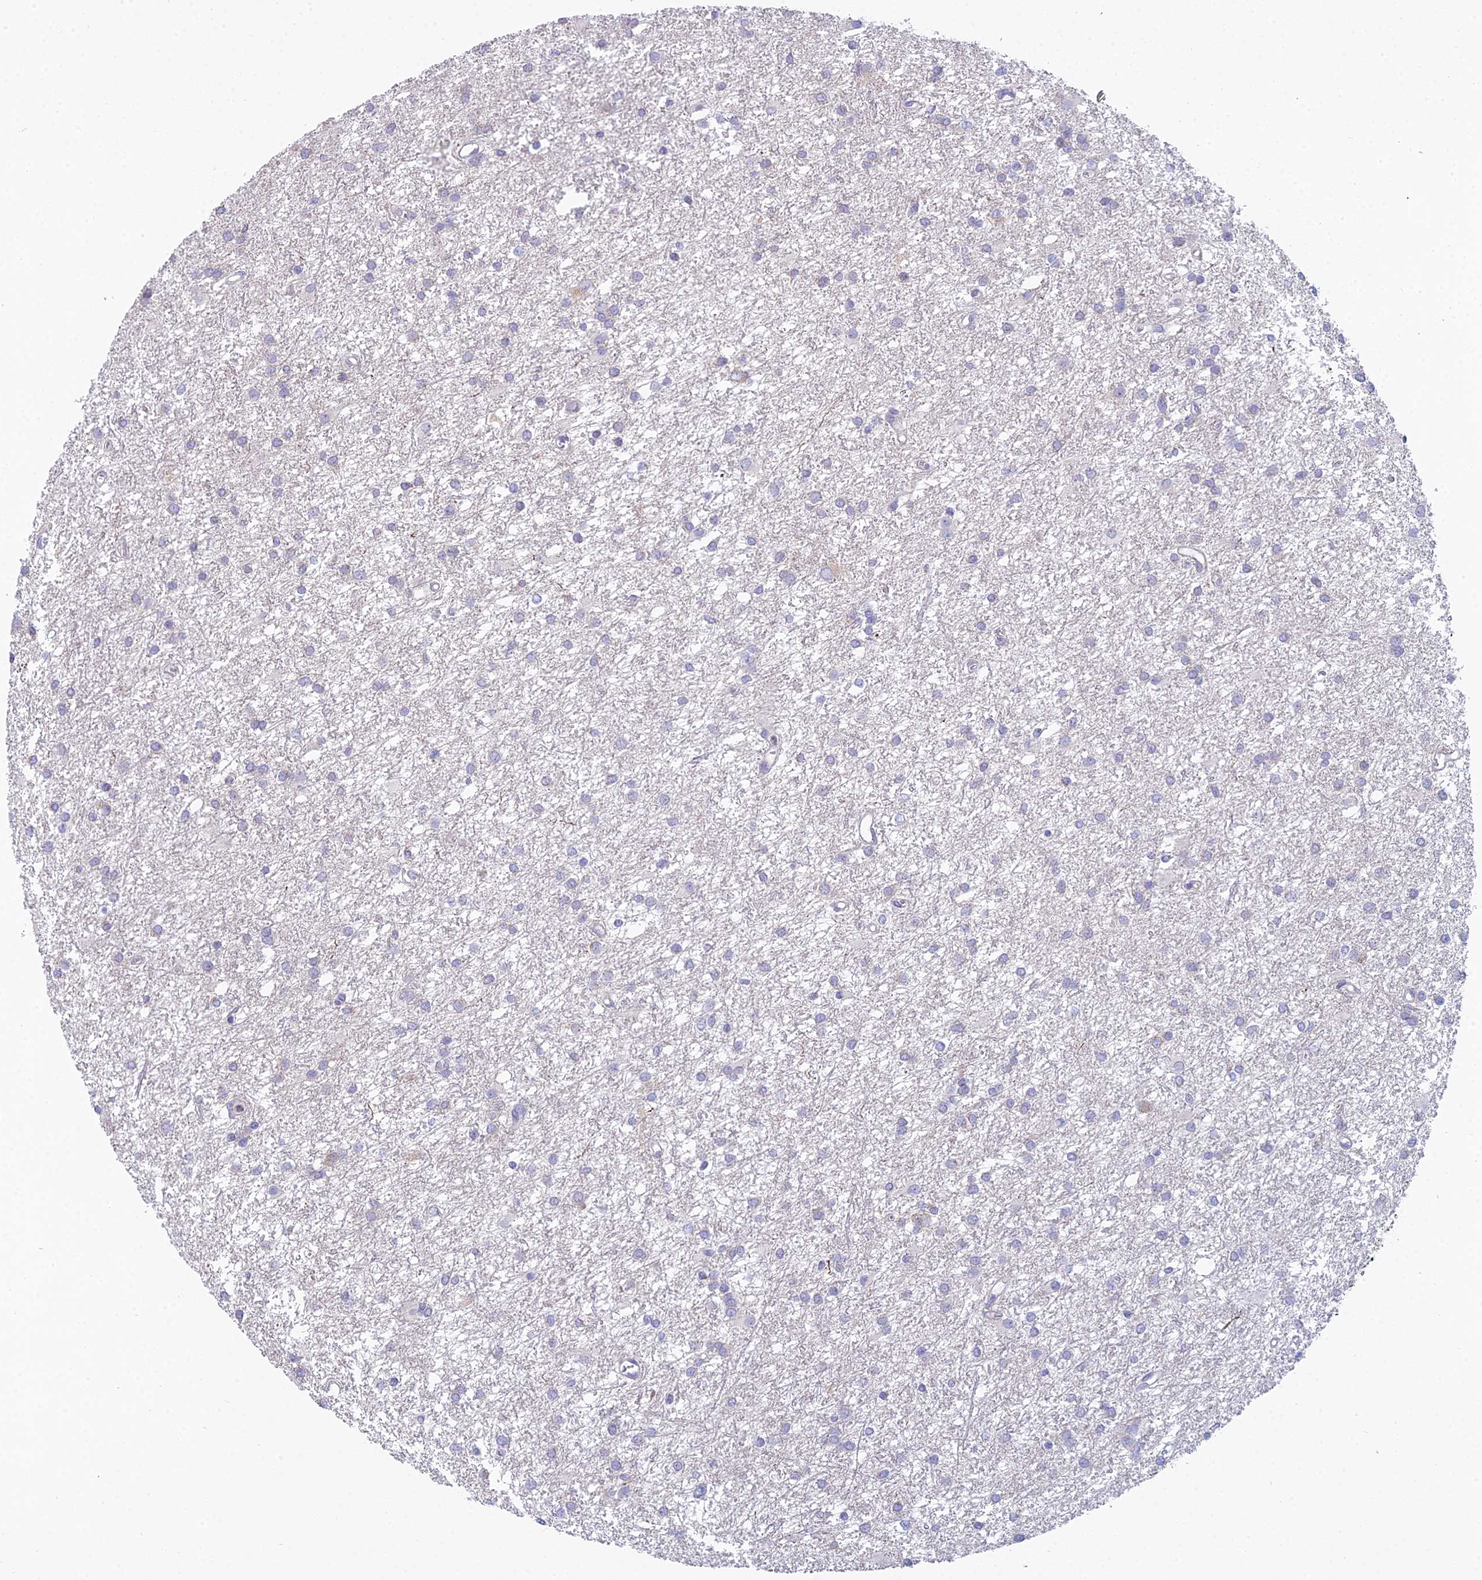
{"staining": {"intensity": "negative", "quantity": "none", "location": "none"}, "tissue": "glioma", "cell_type": "Tumor cells", "image_type": "cancer", "snomed": [{"axis": "morphology", "description": "Glioma, malignant, High grade"}, {"axis": "topography", "description": "Brain"}], "caption": "High power microscopy micrograph of an immunohistochemistry histopathology image of glioma, revealing no significant staining in tumor cells.", "gene": "CFAP206", "patient": {"sex": "female", "age": 50}}